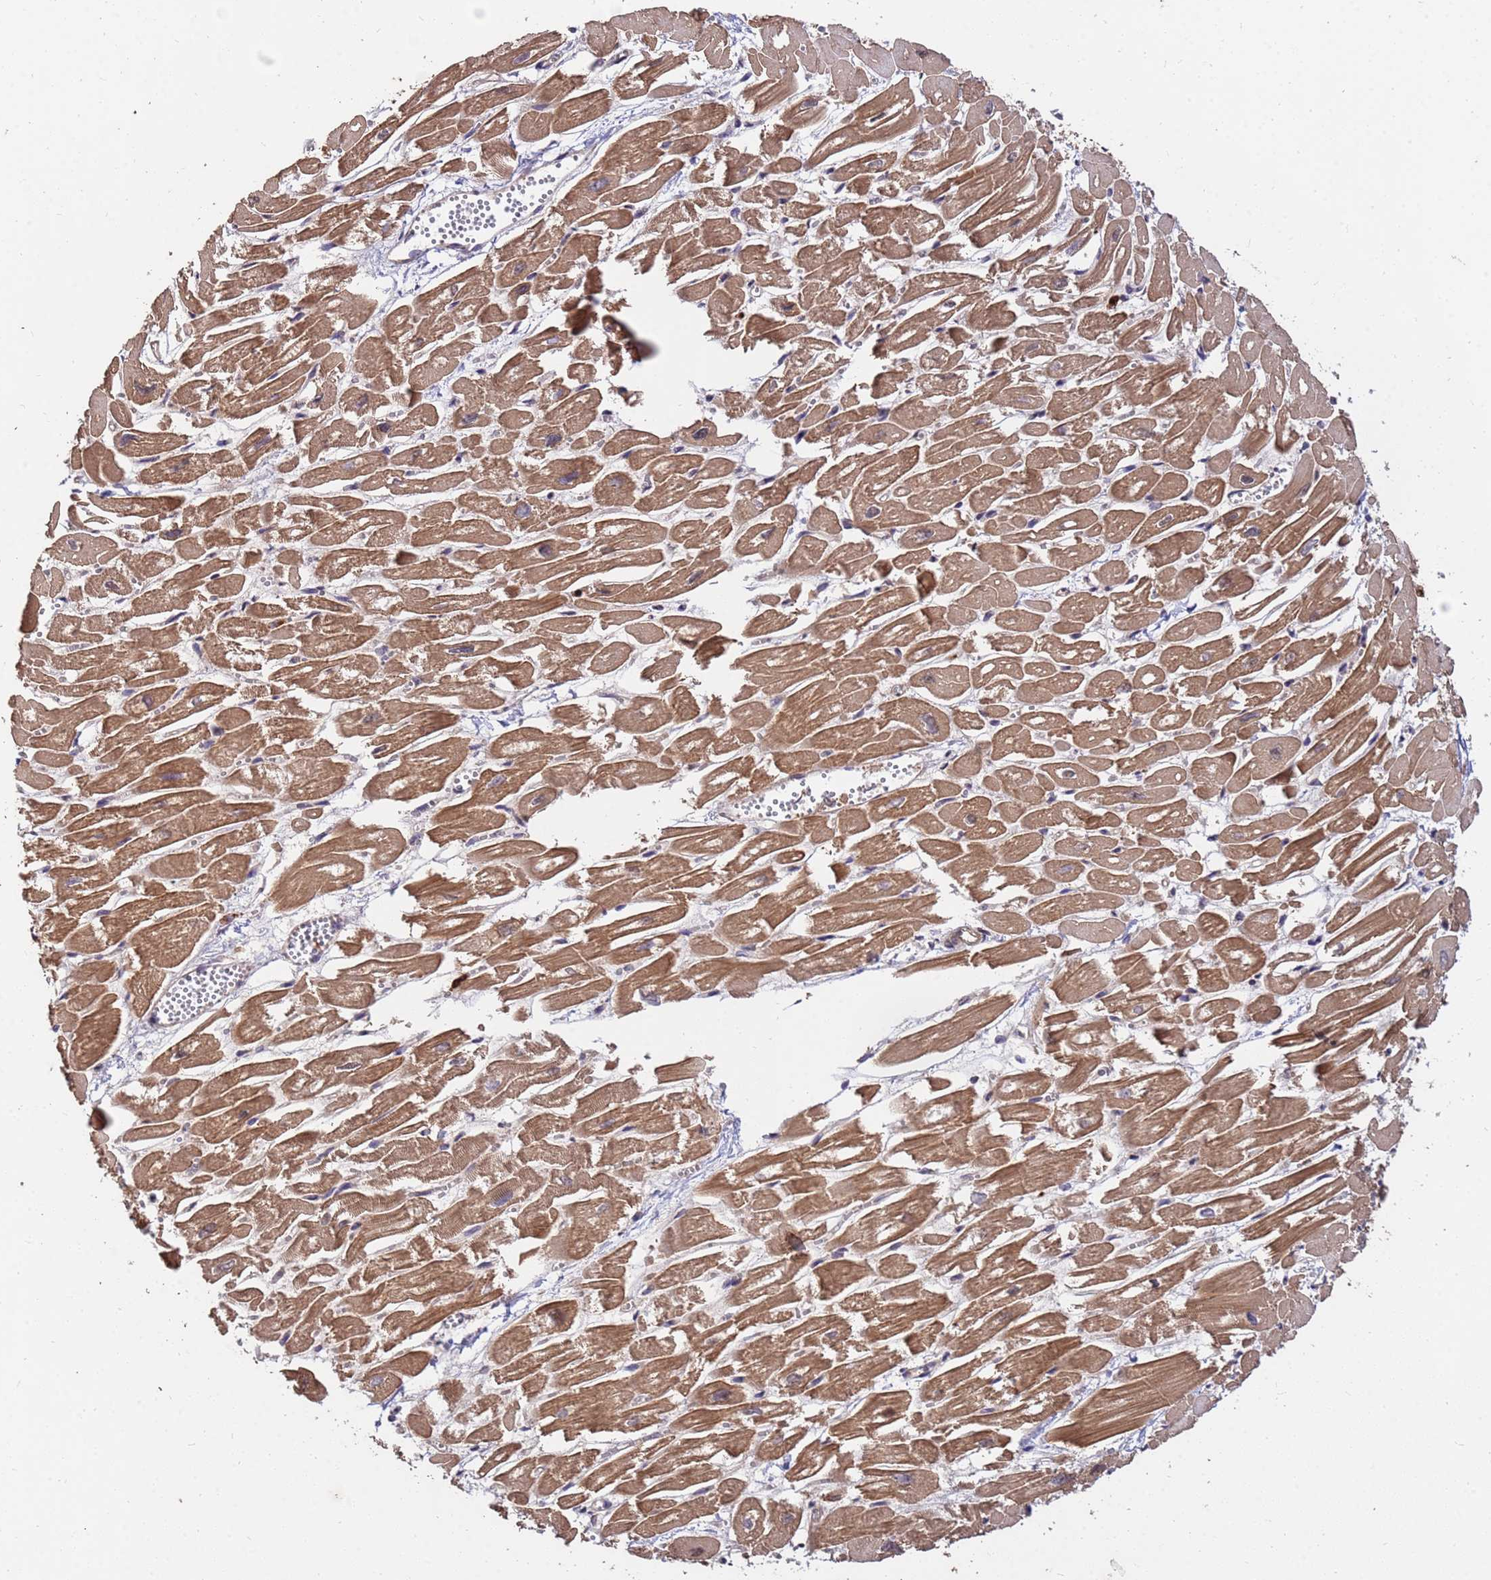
{"staining": {"intensity": "moderate", "quantity": ">75%", "location": "cytoplasmic/membranous"}, "tissue": "heart muscle", "cell_type": "Cardiomyocytes", "image_type": "normal", "snomed": [{"axis": "morphology", "description": "Normal tissue, NOS"}, {"axis": "topography", "description": "Heart"}], "caption": "Immunohistochemical staining of benign heart muscle shows medium levels of moderate cytoplasmic/membranous expression in about >75% of cardiomyocytes. The staining was performed using DAB to visualize the protein expression in brown, while the nuclei were stained in blue with hematoxylin (Magnification: 20x).", "gene": "ZNF619", "patient": {"sex": "male", "age": 54}}